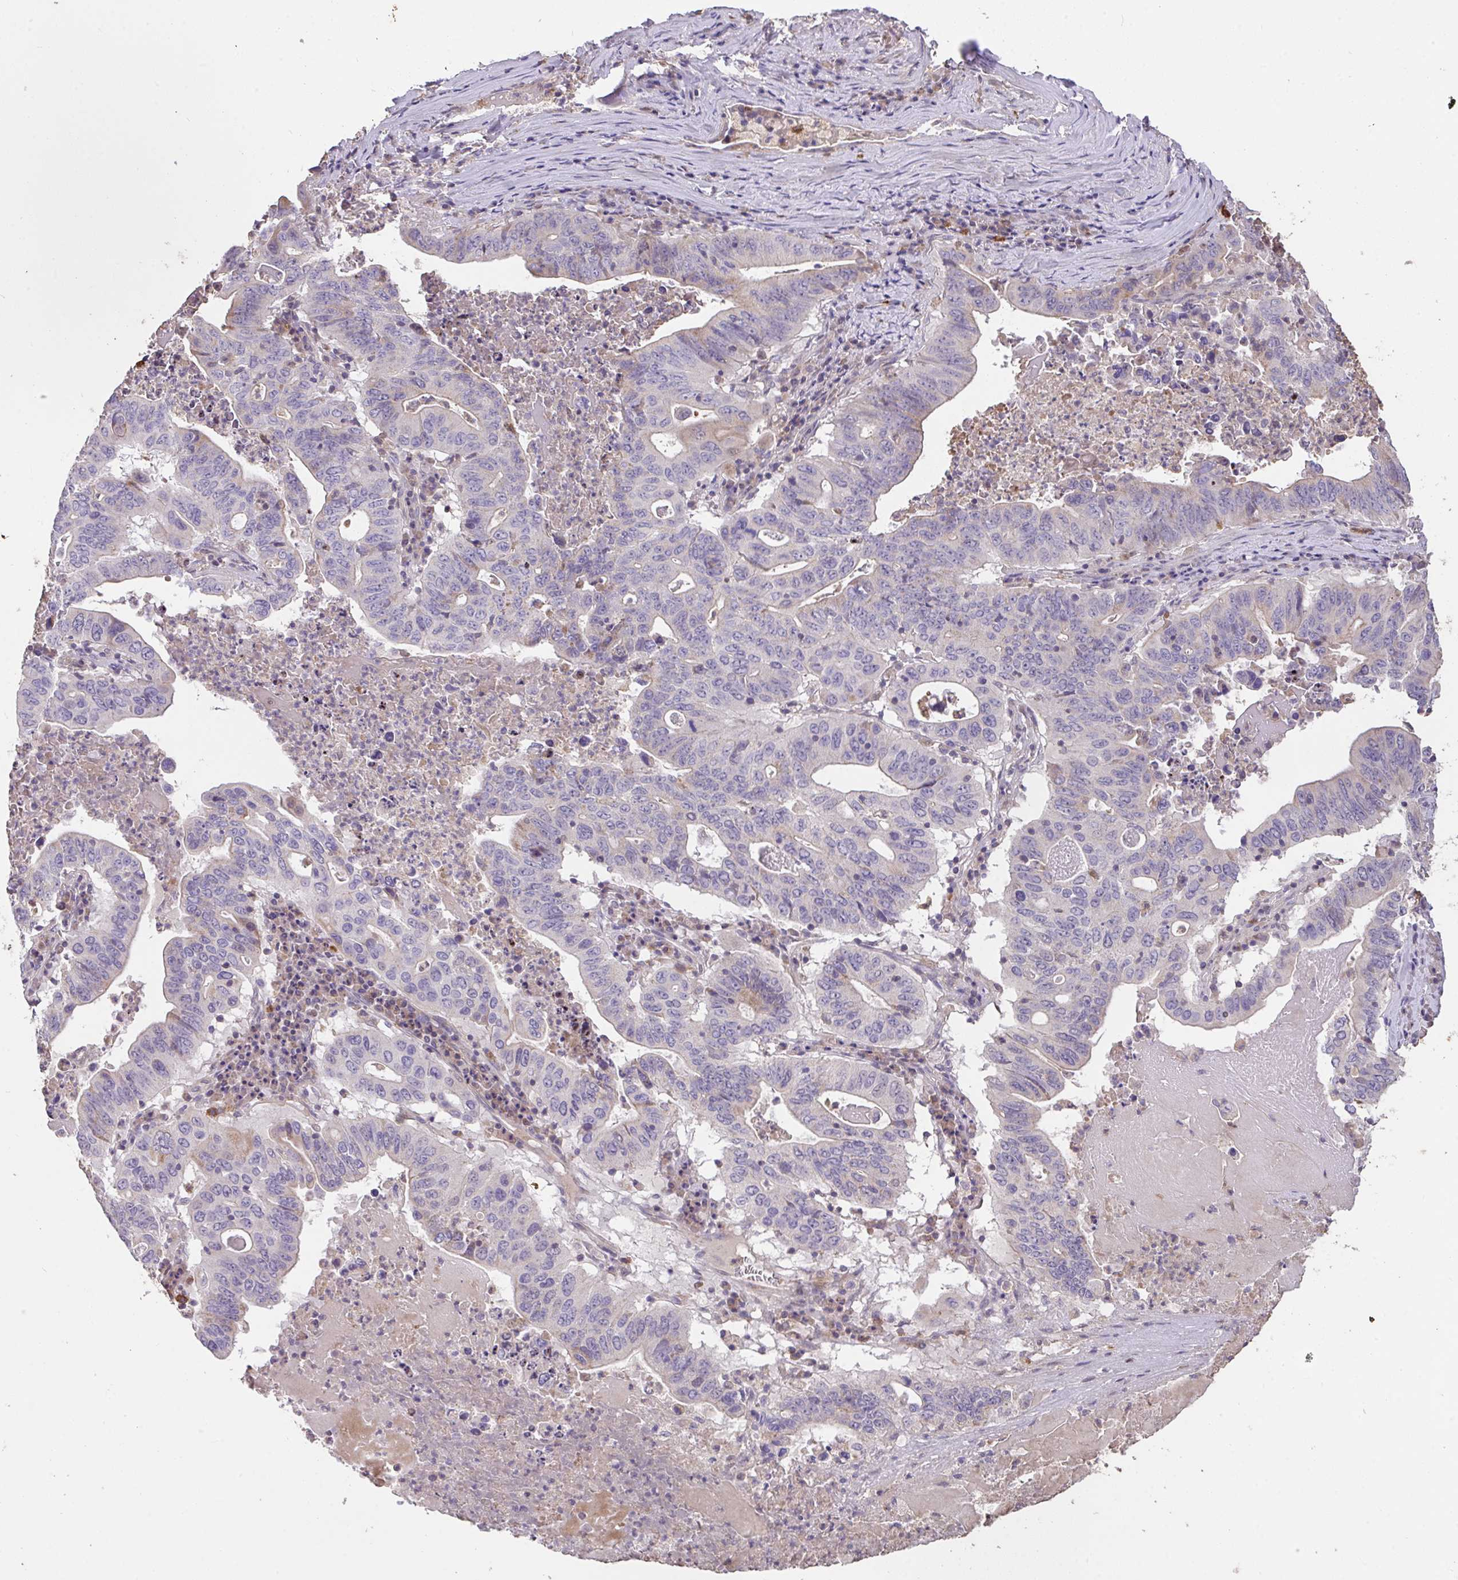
{"staining": {"intensity": "negative", "quantity": "none", "location": "none"}, "tissue": "lung cancer", "cell_type": "Tumor cells", "image_type": "cancer", "snomed": [{"axis": "morphology", "description": "Adenocarcinoma, NOS"}, {"axis": "topography", "description": "Lung"}], "caption": "The immunohistochemistry (IHC) photomicrograph has no significant expression in tumor cells of lung adenocarcinoma tissue.", "gene": "FCER1A", "patient": {"sex": "female", "age": 60}}